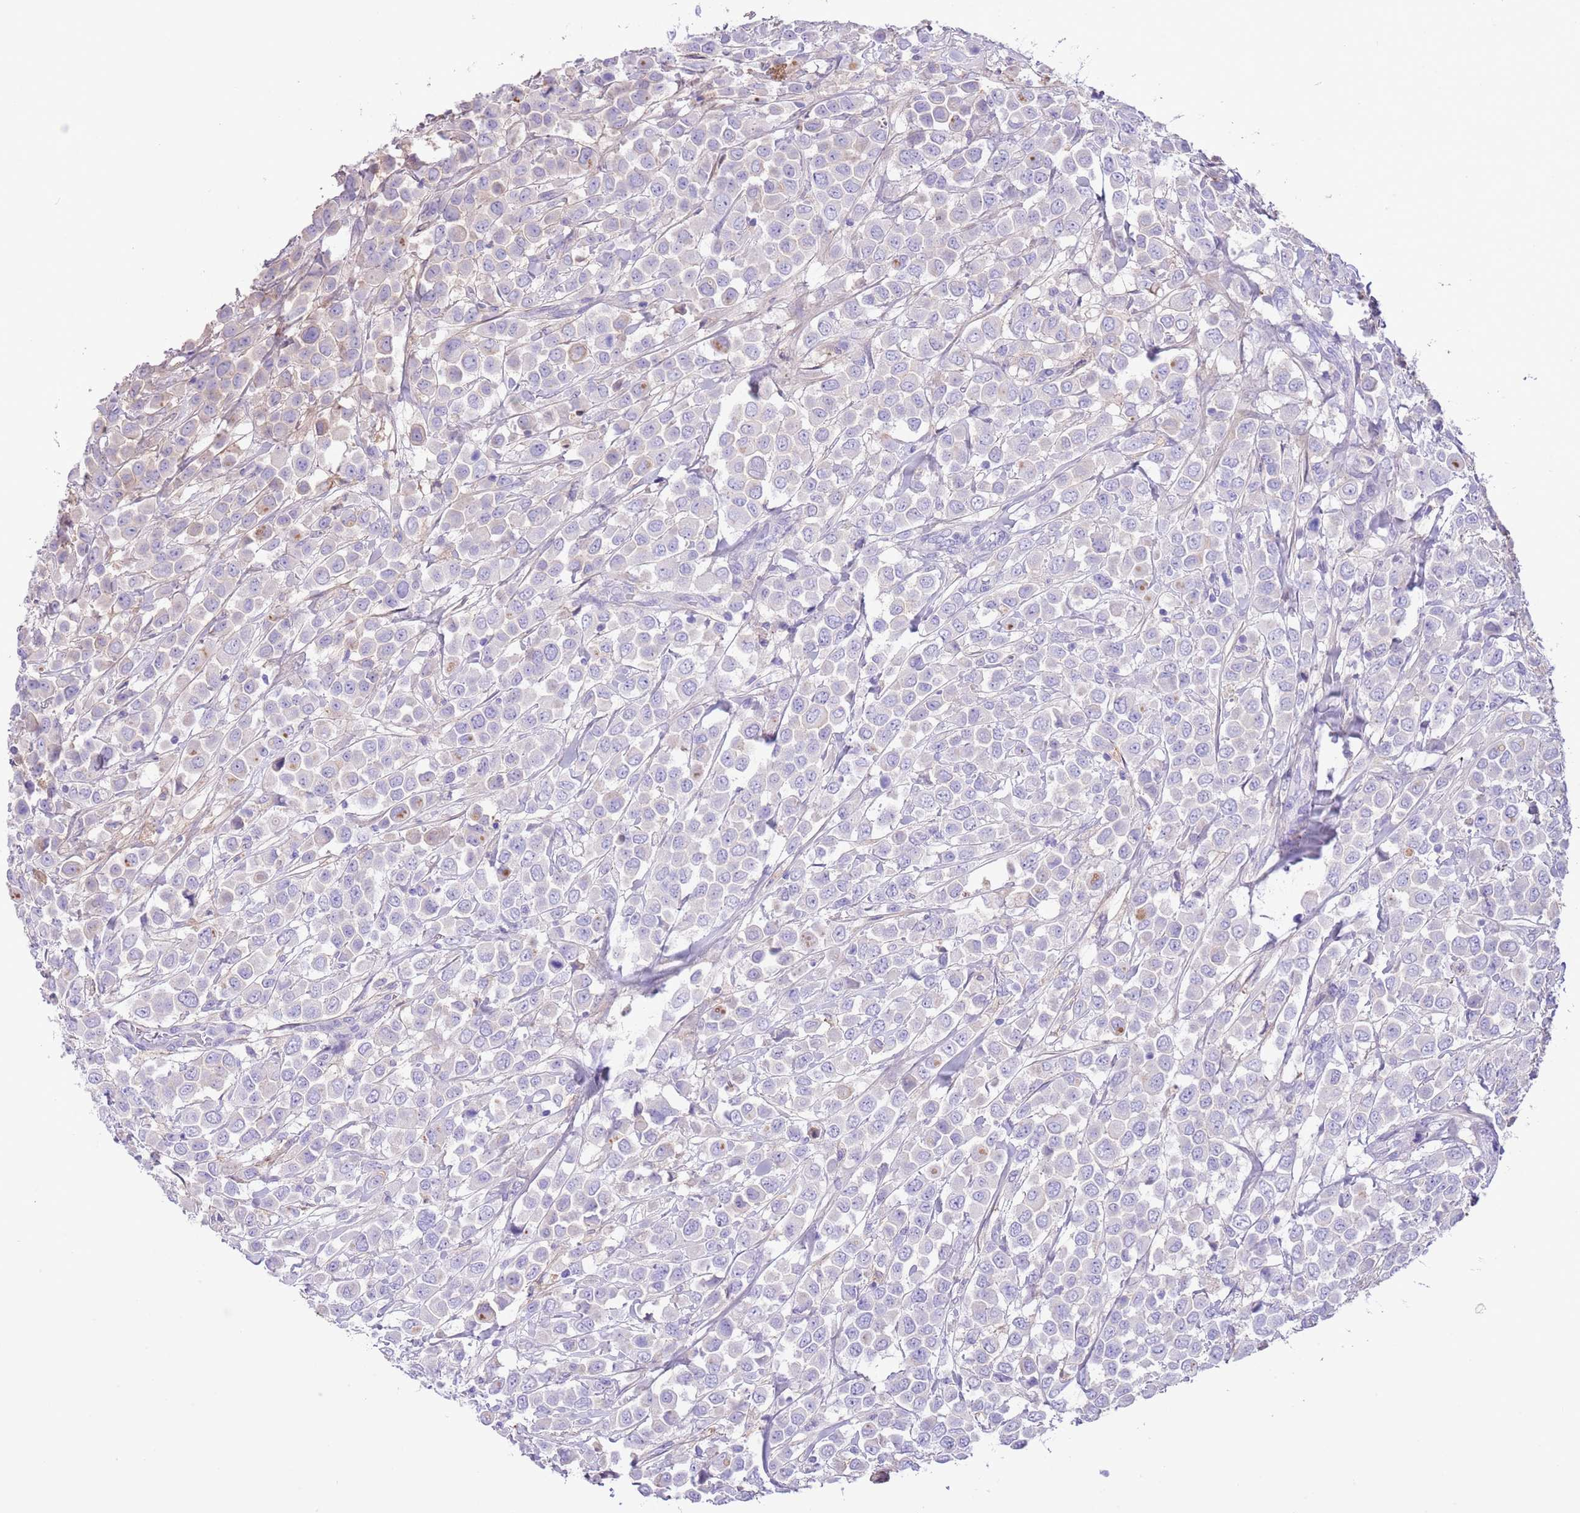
{"staining": {"intensity": "negative", "quantity": "none", "location": "none"}, "tissue": "breast cancer", "cell_type": "Tumor cells", "image_type": "cancer", "snomed": [{"axis": "morphology", "description": "Duct carcinoma"}, {"axis": "topography", "description": "Breast"}], "caption": "Invasive ductal carcinoma (breast) was stained to show a protein in brown. There is no significant staining in tumor cells.", "gene": "IGF1", "patient": {"sex": "female", "age": 61}}